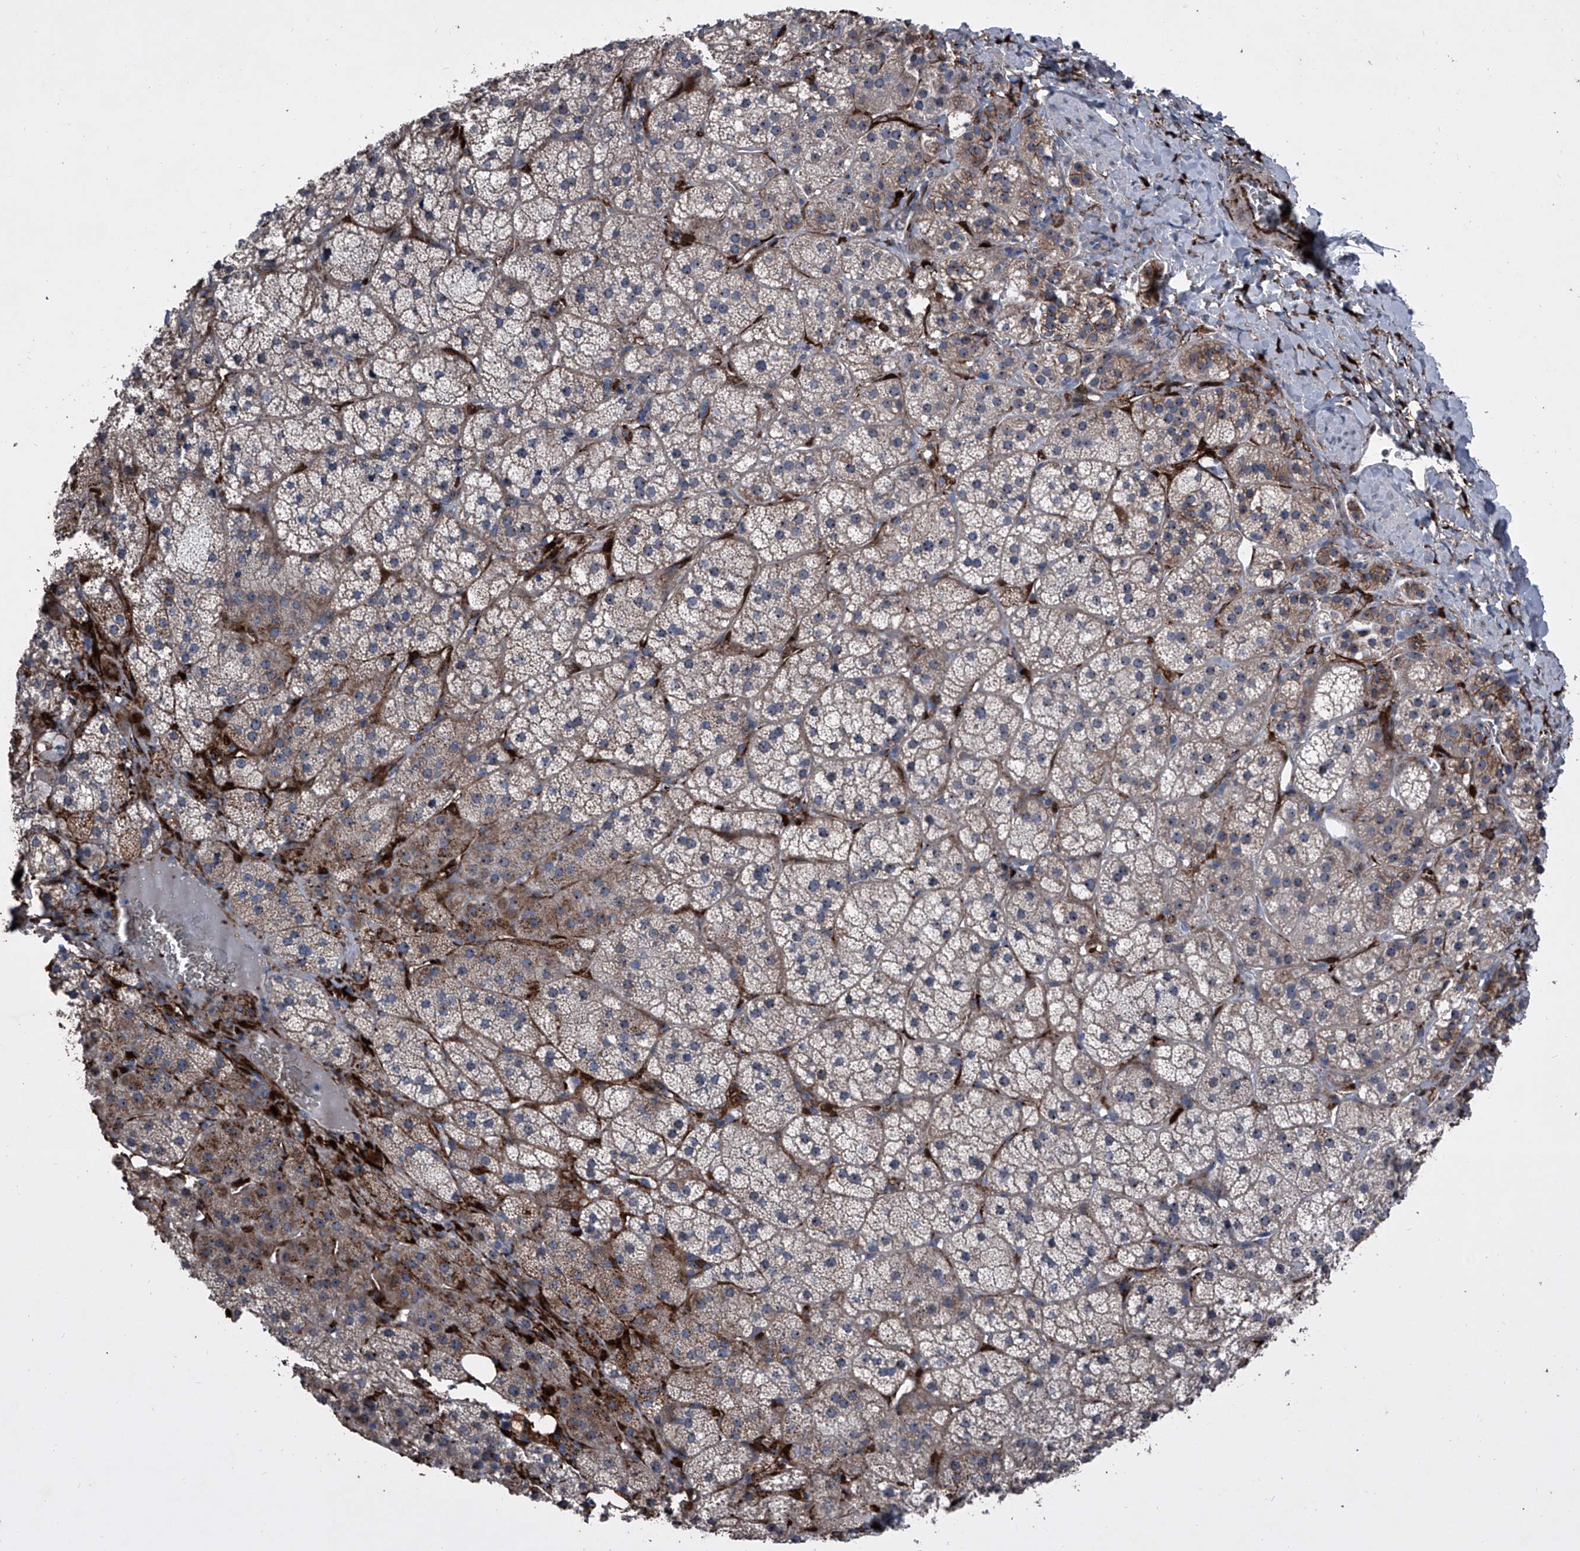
{"staining": {"intensity": "strong", "quantity": "<25%", "location": "cytoplasmic/membranous"}, "tissue": "adrenal gland", "cell_type": "Glandular cells", "image_type": "normal", "snomed": [{"axis": "morphology", "description": "Normal tissue, NOS"}, {"axis": "topography", "description": "Adrenal gland"}], "caption": "Adrenal gland stained for a protein (brown) shows strong cytoplasmic/membranous positive expression in about <25% of glandular cells.", "gene": "CEP85L", "patient": {"sex": "female", "age": 44}}